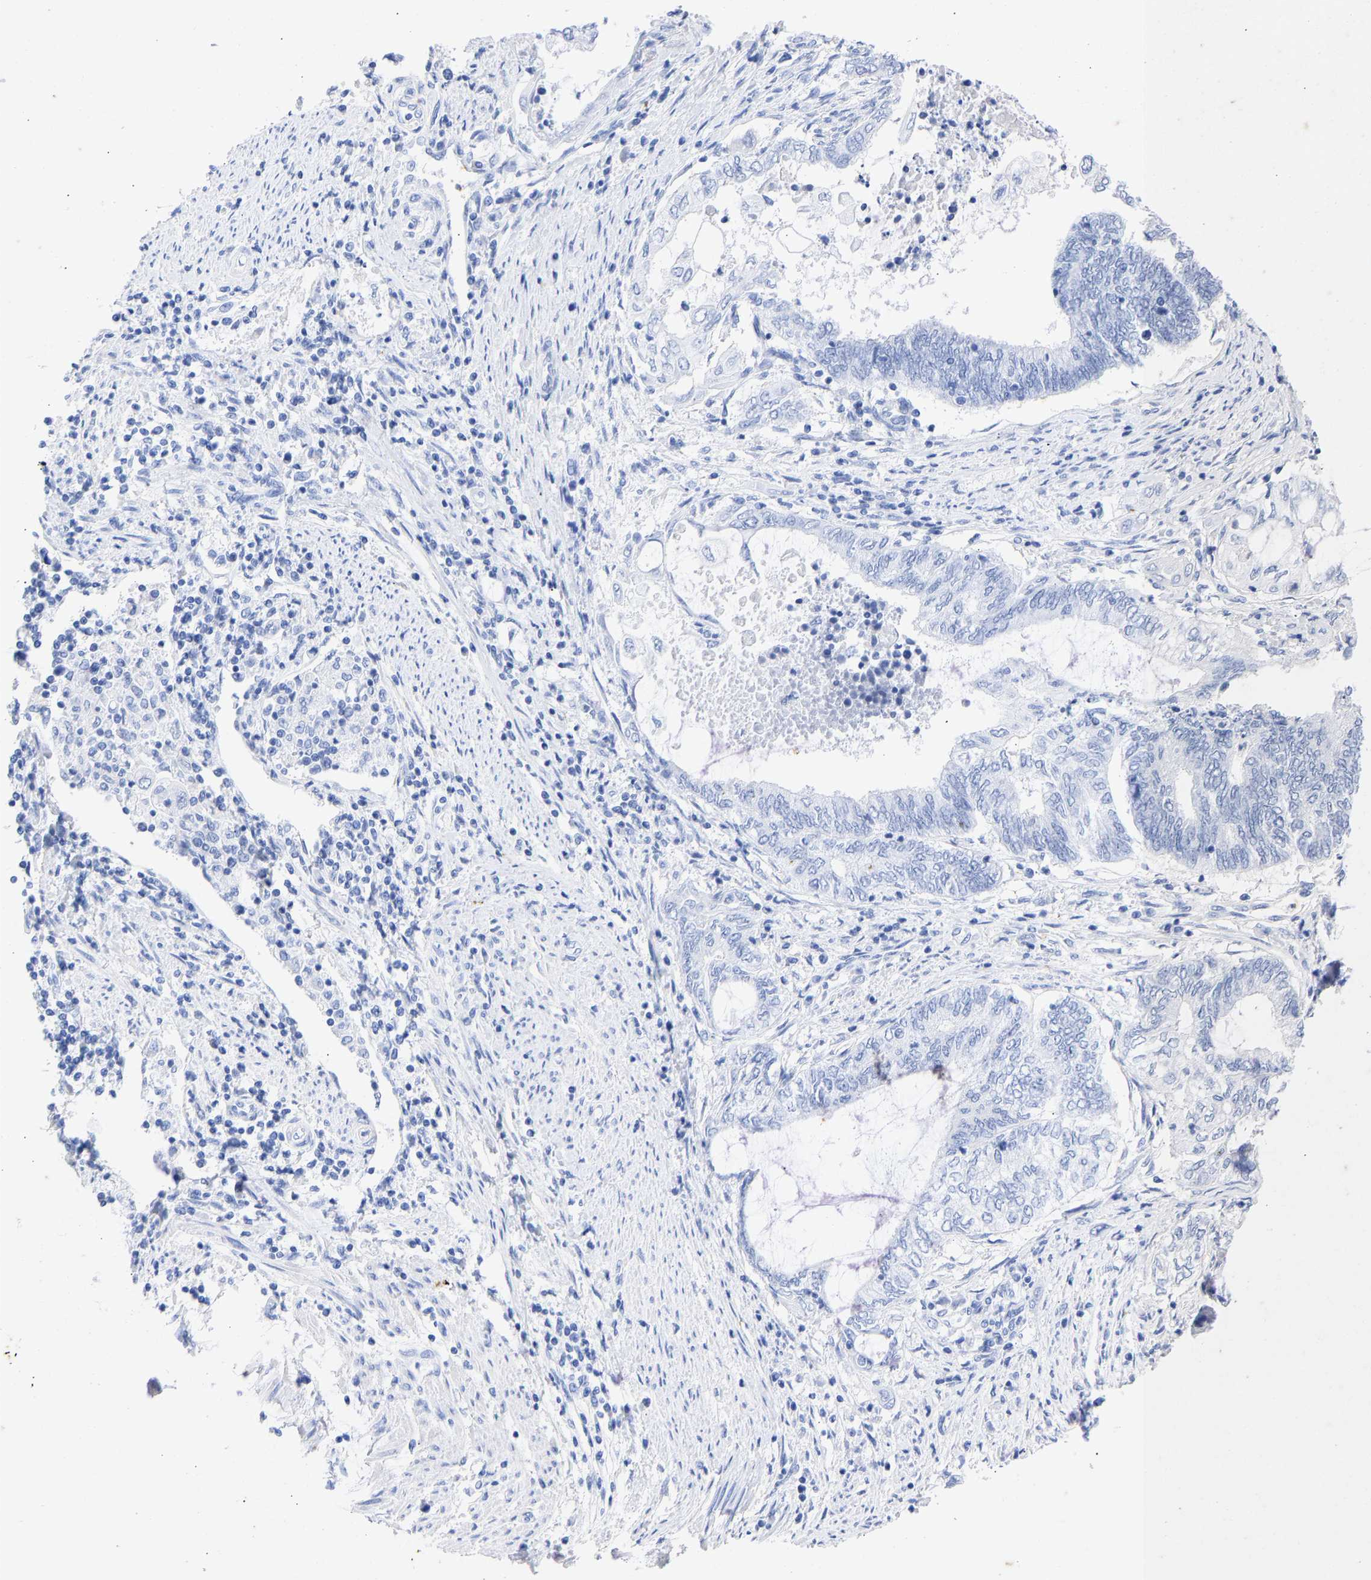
{"staining": {"intensity": "negative", "quantity": "none", "location": "none"}, "tissue": "endometrial cancer", "cell_type": "Tumor cells", "image_type": "cancer", "snomed": [{"axis": "morphology", "description": "Adenocarcinoma, NOS"}, {"axis": "topography", "description": "Uterus"}, {"axis": "topography", "description": "Endometrium"}], "caption": "The micrograph demonstrates no significant positivity in tumor cells of endometrial cancer.", "gene": "KRT1", "patient": {"sex": "female", "age": 70}}